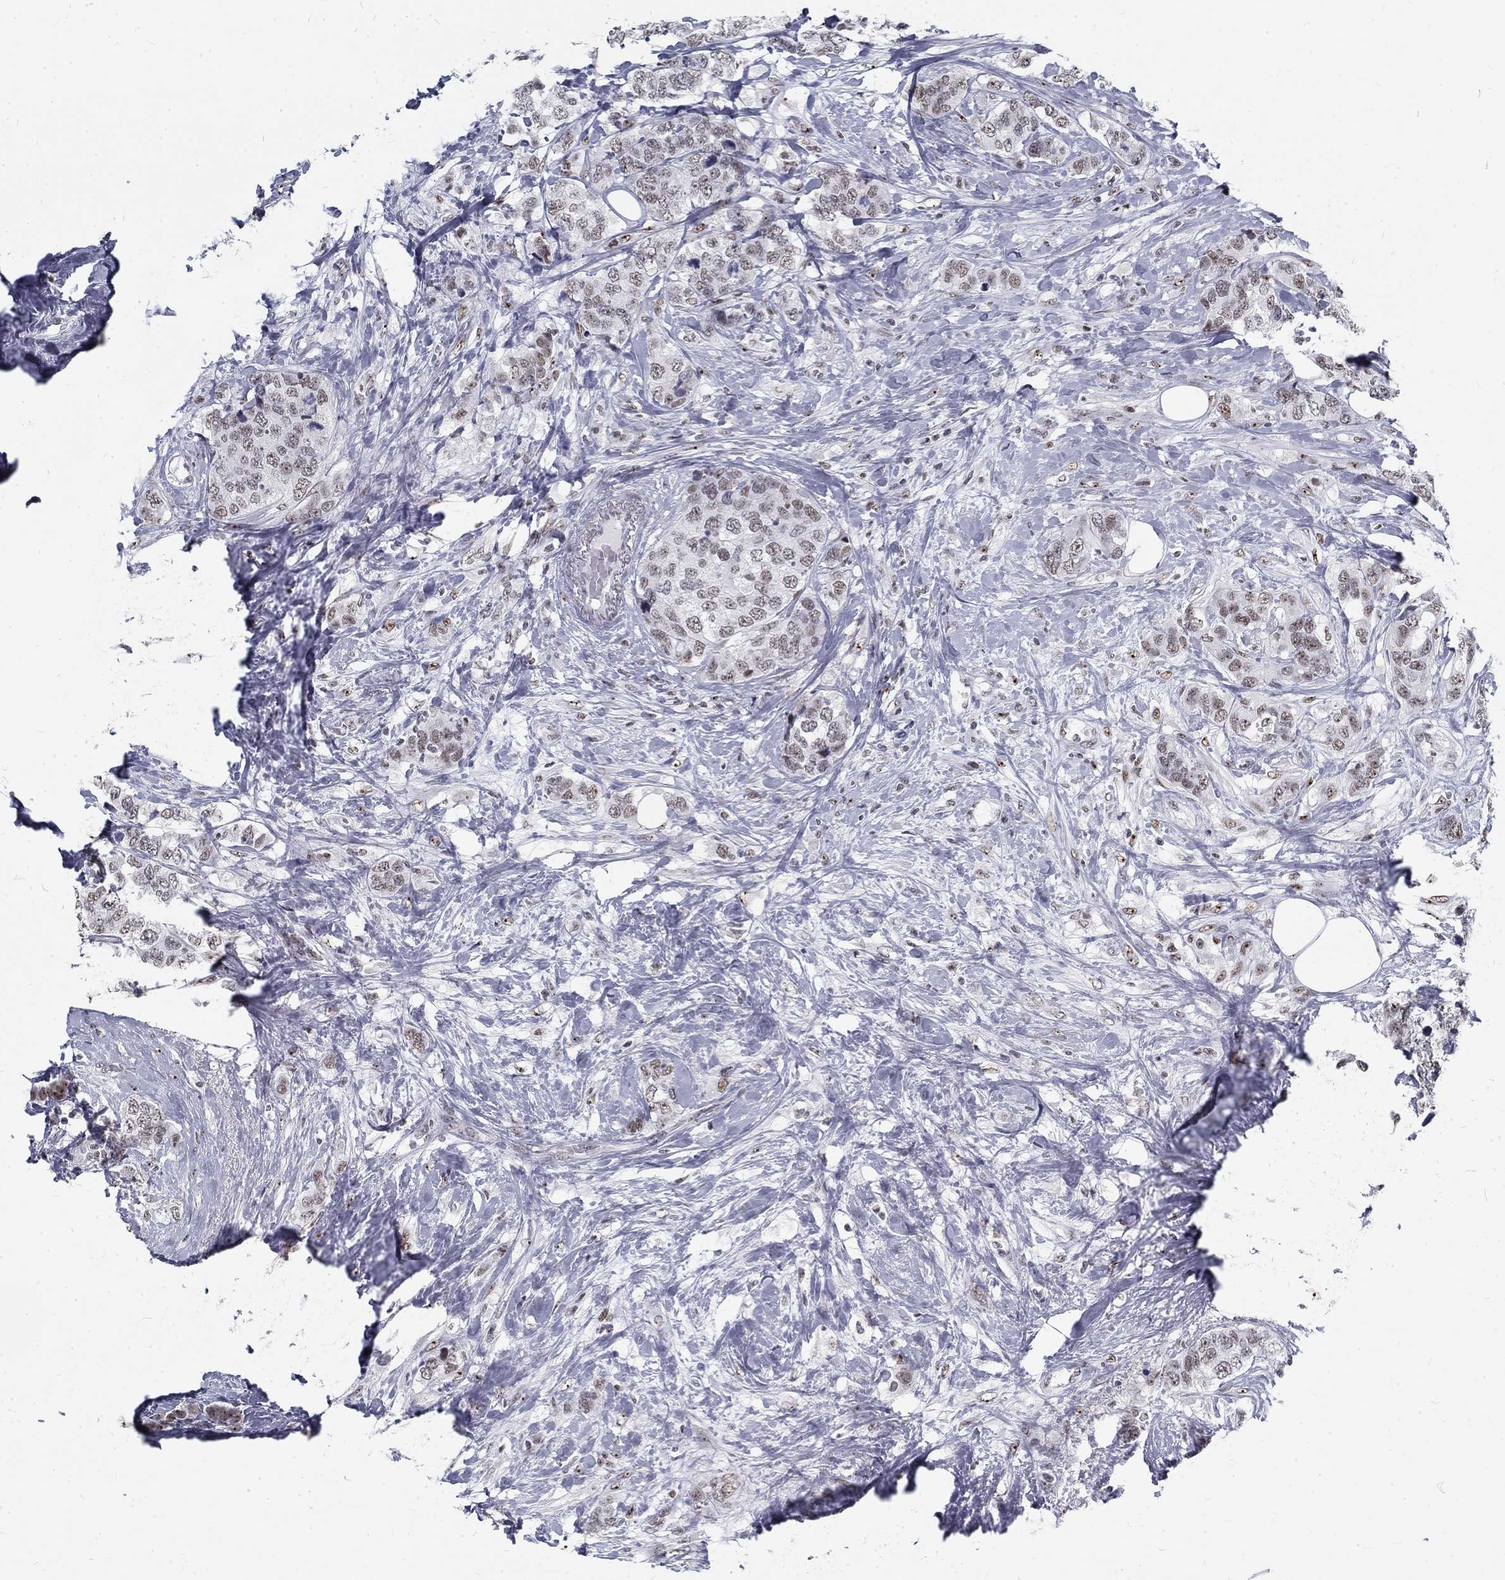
{"staining": {"intensity": "weak", "quantity": "25%-75%", "location": "nuclear"}, "tissue": "breast cancer", "cell_type": "Tumor cells", "image_type": "cancer", "snomed": [{"axis": "morphology", "description": "Lobular carcinoma"}, {"axis": "topography", "description": "Breast"}], "caption": "A brown stain highlights weak nuclear positivity of a protein in lobular carcinoma (breast) tumor cells. Ihc stains the protein in brown and the nuclei are stained blue.", "gene": "SNORC", "patient": {"sex": "female", "age": 59}}